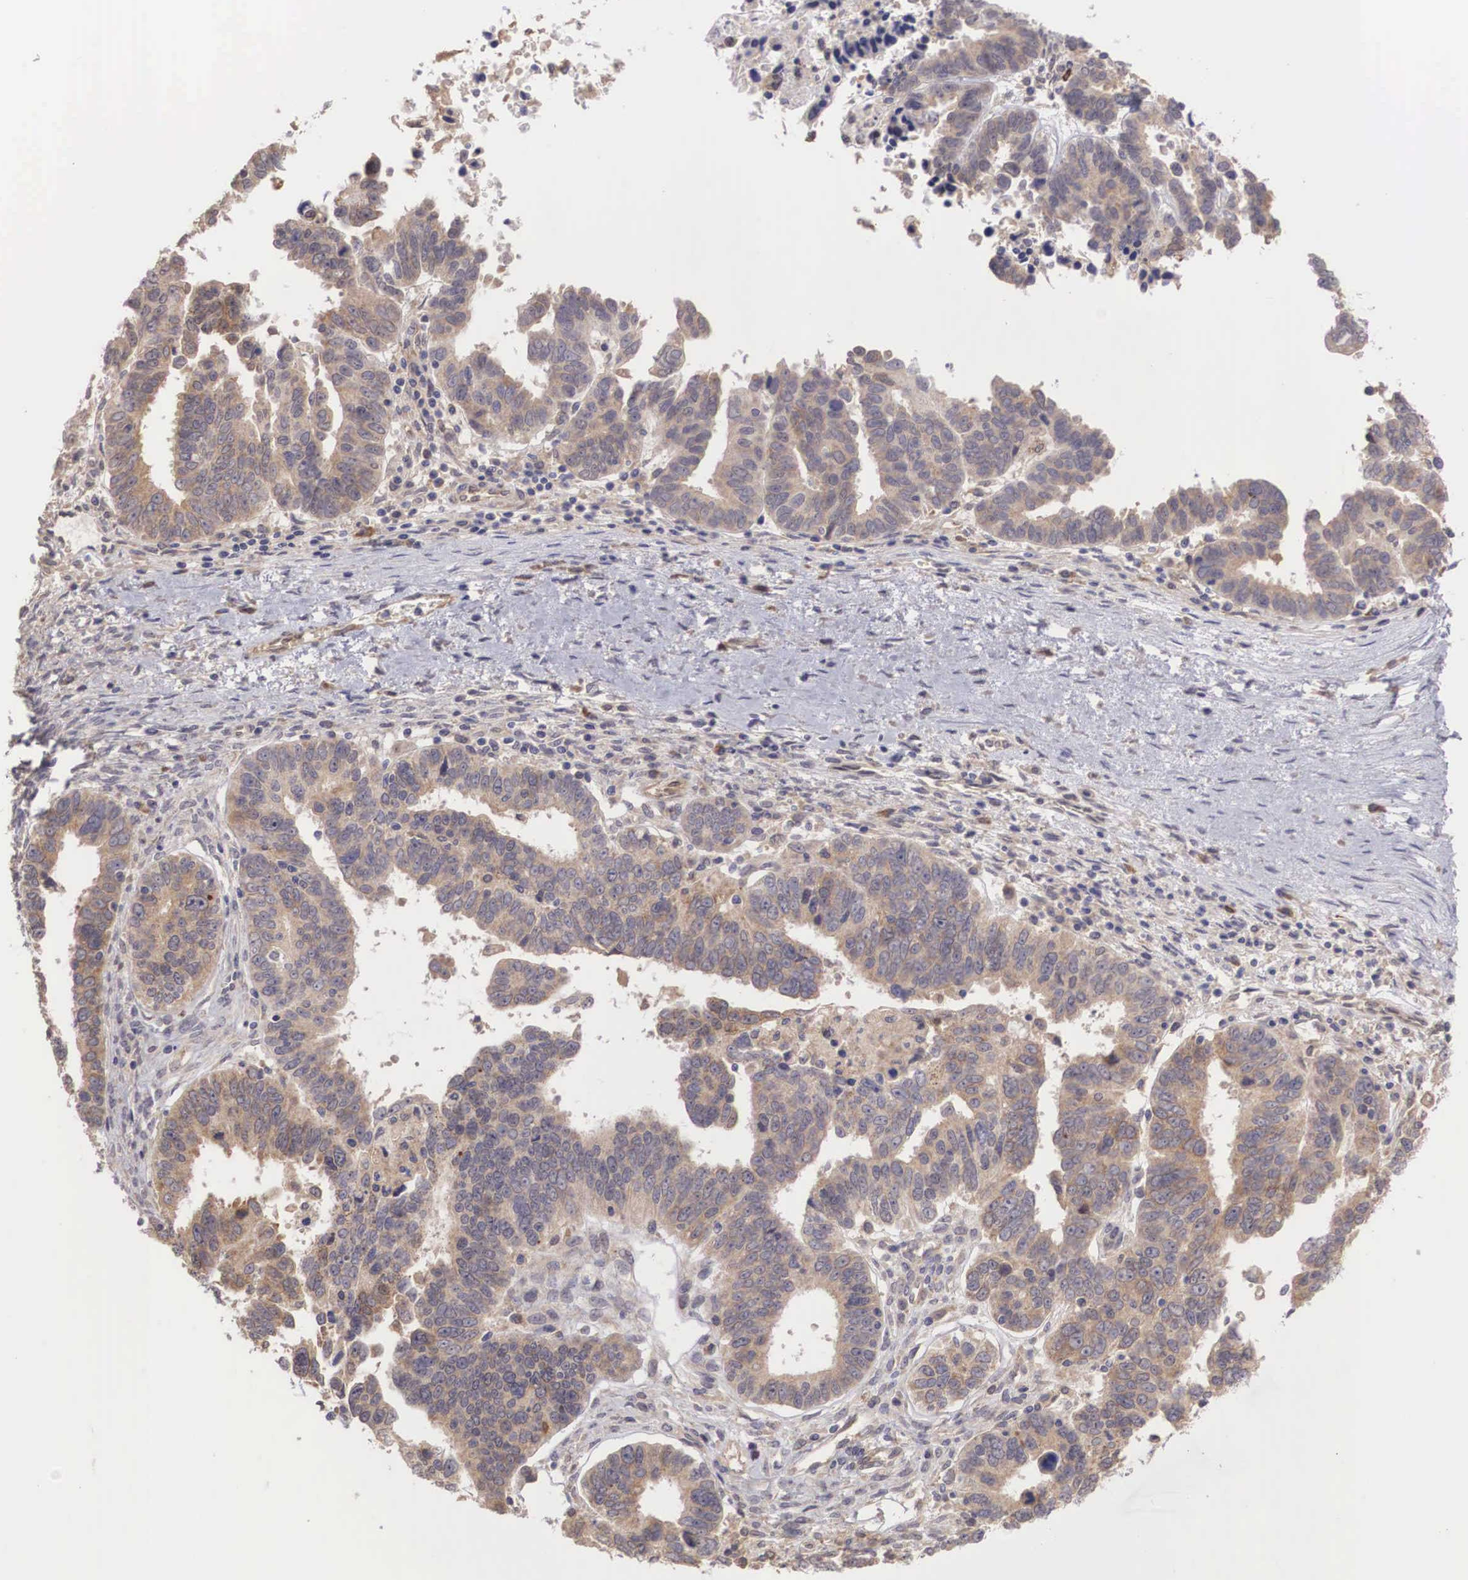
{"staining": {"intensity": "weak", "quantity": ">75%", "location": "cytoplasmic/membranous"}, "tissue": "ovarian cancer", "cell_type": "Tumor cells", "image_type": "cancer", "snomed": [{"axis": "morphology", "description": "Carcinoma, endometroid"}, {"axis": "morphology", "description": "Cystadenocarcinoma, serous, NOS"}, {"axis": "topography", "description": "Ovary"}], "caption": "This photomicrograph exhibits immunohistochemistry staining of human ovarian cancer (serous cystadenocarcinoma), with low weak cytoplasmic/membranous staining in approximately >75% of tumor cells.", "gene": "DNAJB7", "patient": {"sex": "female", "age": 45}}